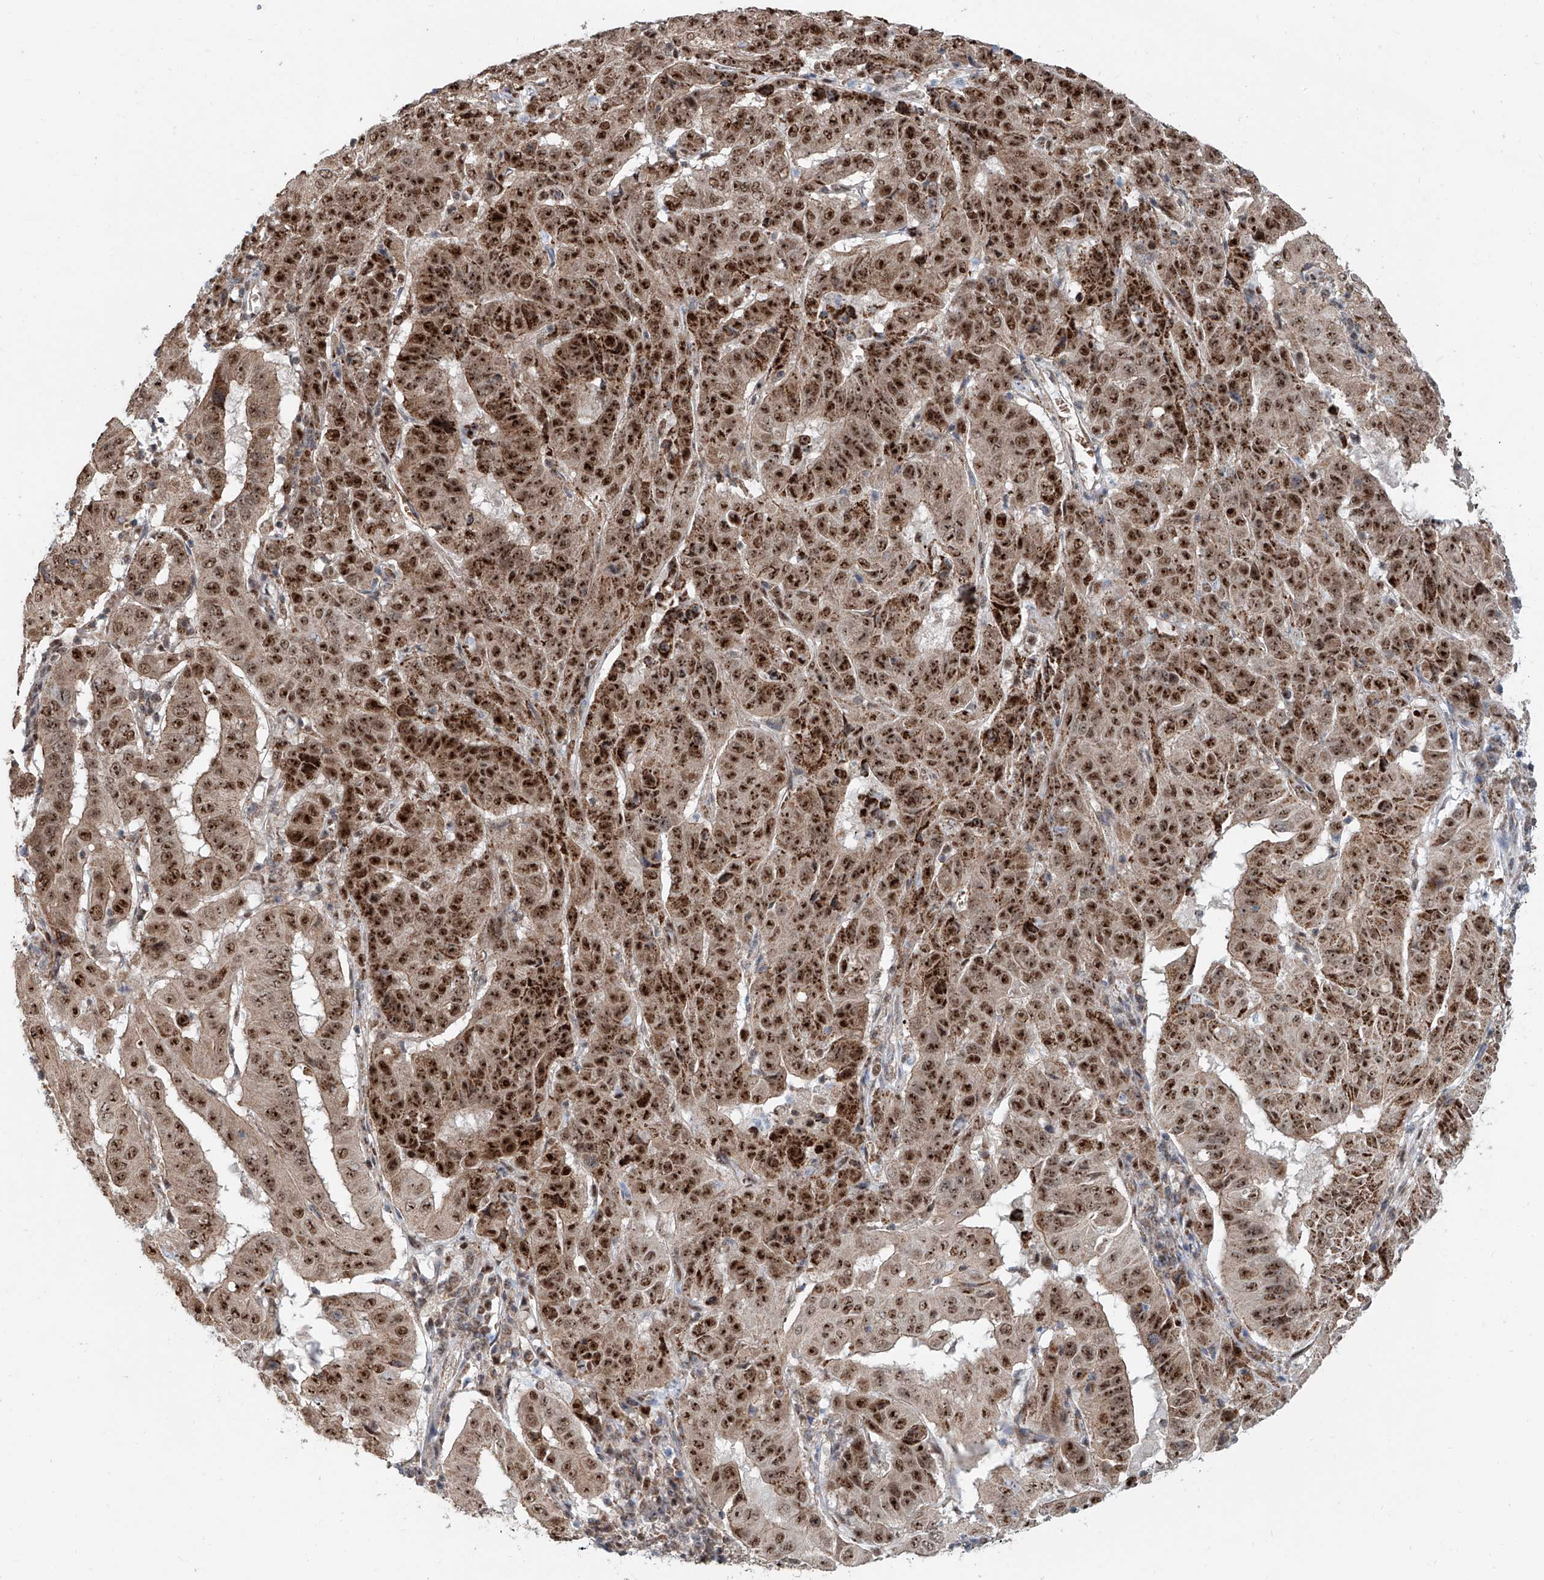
{"staining": {"intensity": "strong", "quantity": ">75%", "location": "cytoplasmic/membranous,nuclear"}, "tissue": "pancreatic cancer", "cell_type": "Tumor cells", "image_type": "cancer", "snomed": [{"axis": "morphology", "description": "Adenocarcinoma, NOS"}, {"axis": "topography", "description": "Pancreas"}], "caption": "Immunohistochemistry micrograph of human pancreatic cancer (adenocarcinoma) stained for a protein (brown), which demonstrates high levels of strong cytoplasmic/membranous and nuclear positivity in about >75% of tumor cells.", "gene": "SDE2", "patient": {"sex": "male", "age": 63}}